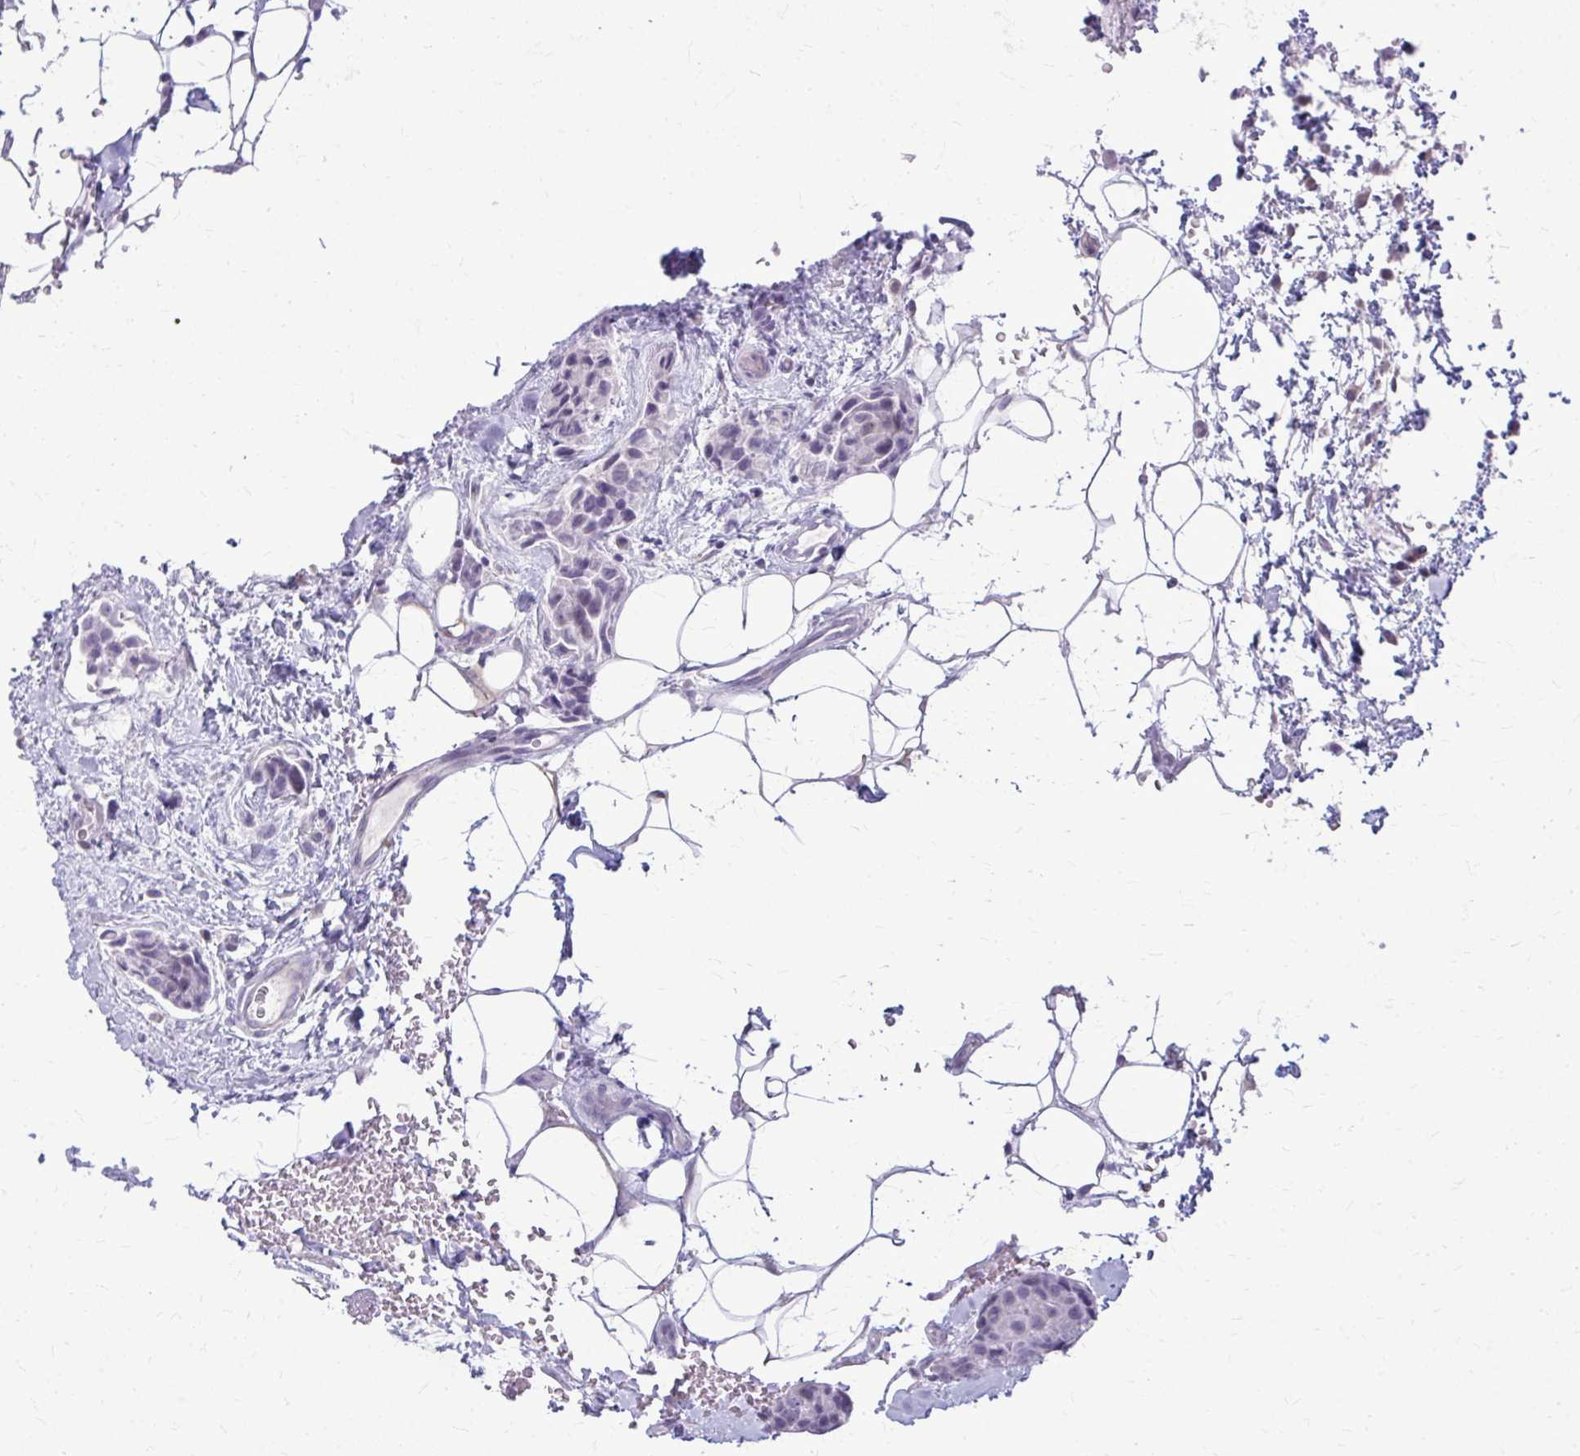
{"staining": {"intensity": "negative", "quantity": "none", "location": "none"}, "tissue": "breast cancer", "cell_type": "Tumor cells", "image_type": "cancer", "snomed": [{"axis": "morphology", "description": "Duct carcinoma"}, {"axis": "topography", "description": "Breast"}, {"axis": "topography", "description": "Lymph node"}], "caption": "The immunohistochemistry histopathology image has no significant staining in tumor cells of breast cancer tissue.", "gene": "GLRX", "patient": {"sex": "female", "age": 80}}